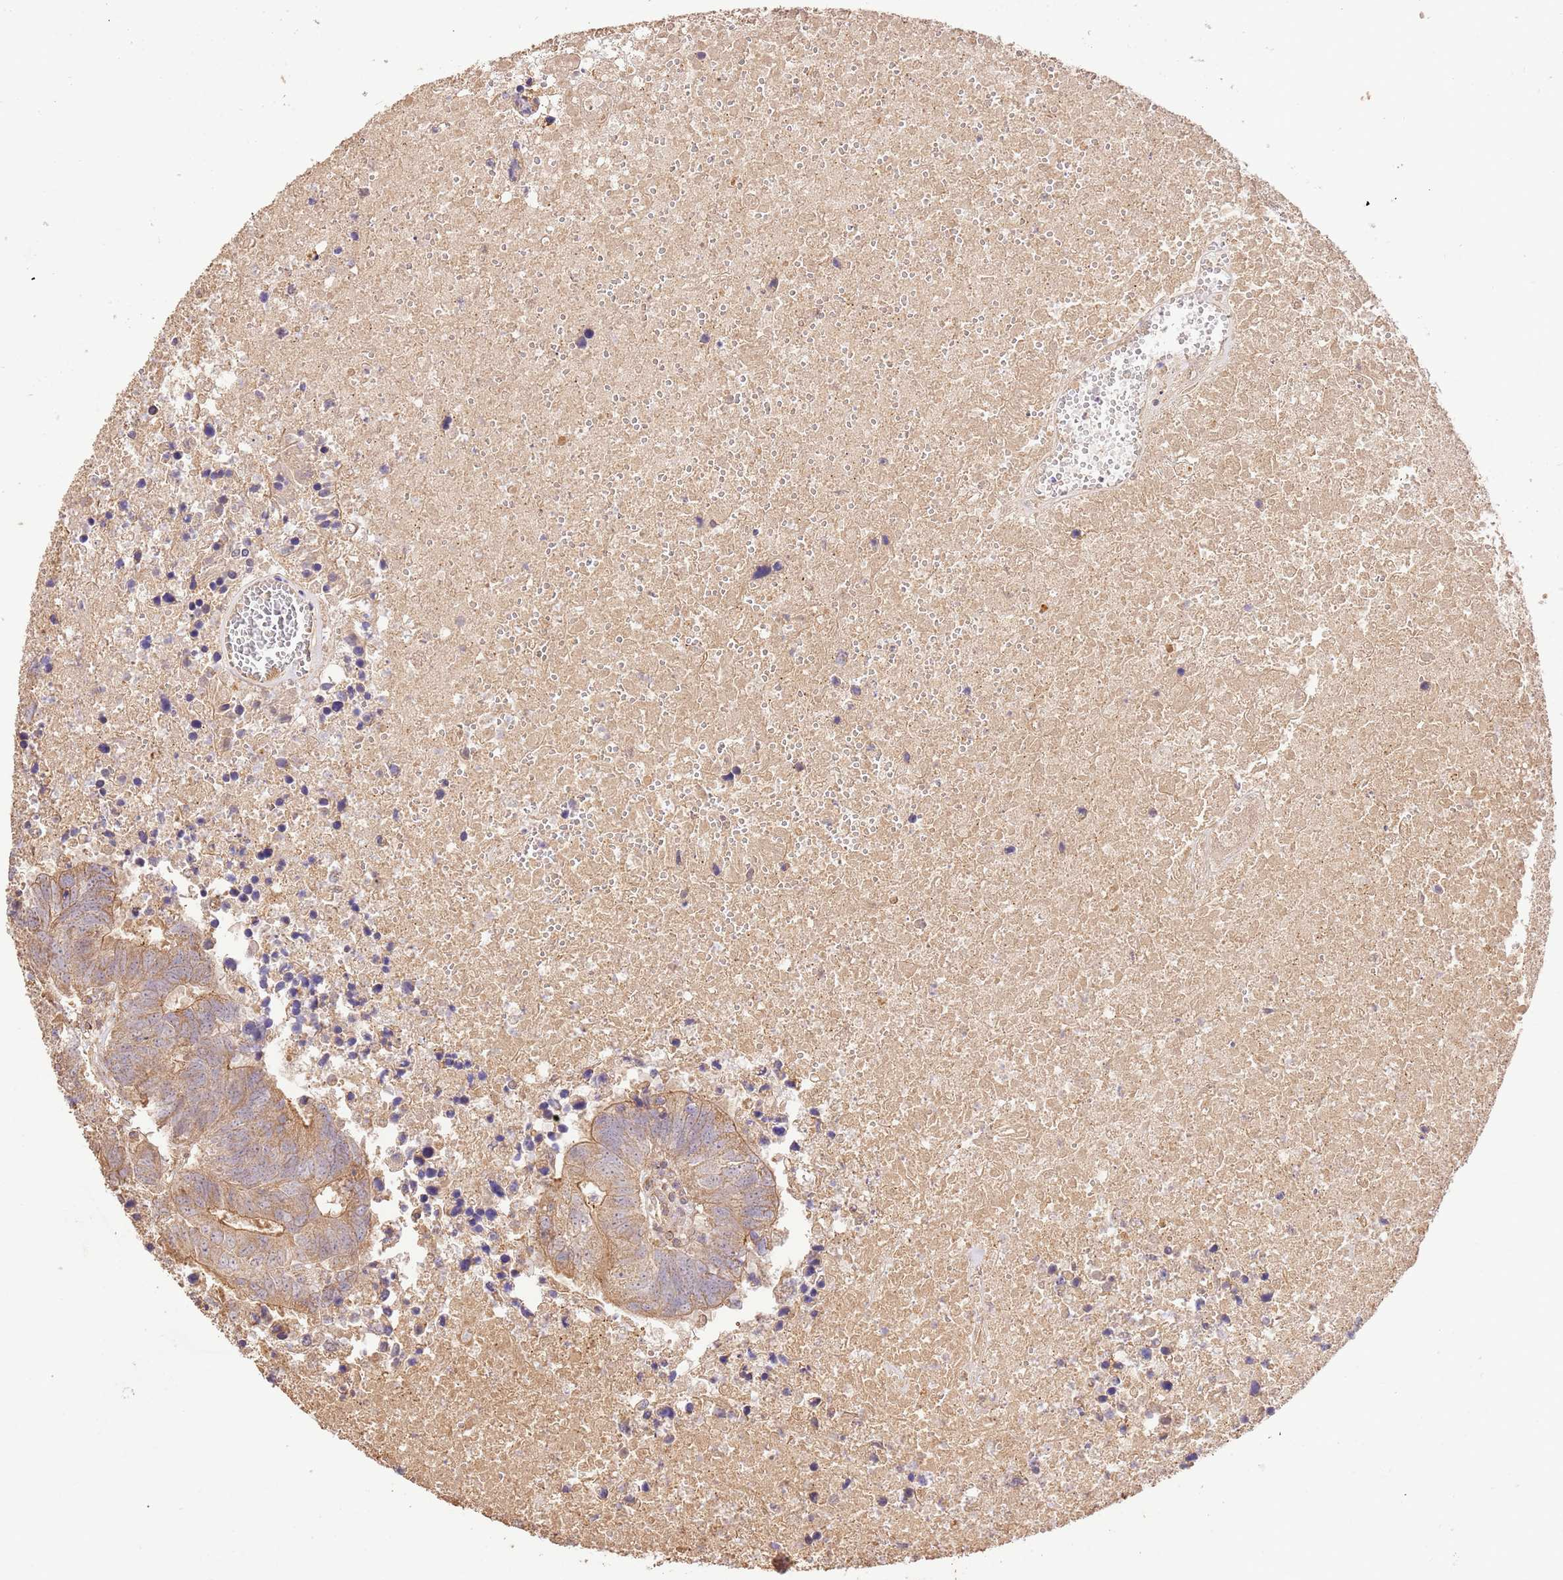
{"staining": {"intensity": "moderate", "quantity": "<25%", "location": "cytoplasmic/membranous"}, "tissue": "colorectal cancer", "cell_type": "Tumor cells", "image_type": "cancer", "snomed": [{"axis": "morphology", "description": "Adenocarcinoma, NOS"}, {"axis": "topography", "description": "Colon"}], "caption": "Protein expression analysis of colorectal cancer (adenocarcinoma) demonstrates moderate cytoplasmic/membranous positivity in approximately <25% of tumor cells. The protein is stained brown, and the nuclei are stained in blue (DAB (3,3'-diaminobenzidine) IHC with brightfield microscopy, high magnification).", "gene": "CEP55", "patient": {"sex": "female", "age": 48}}